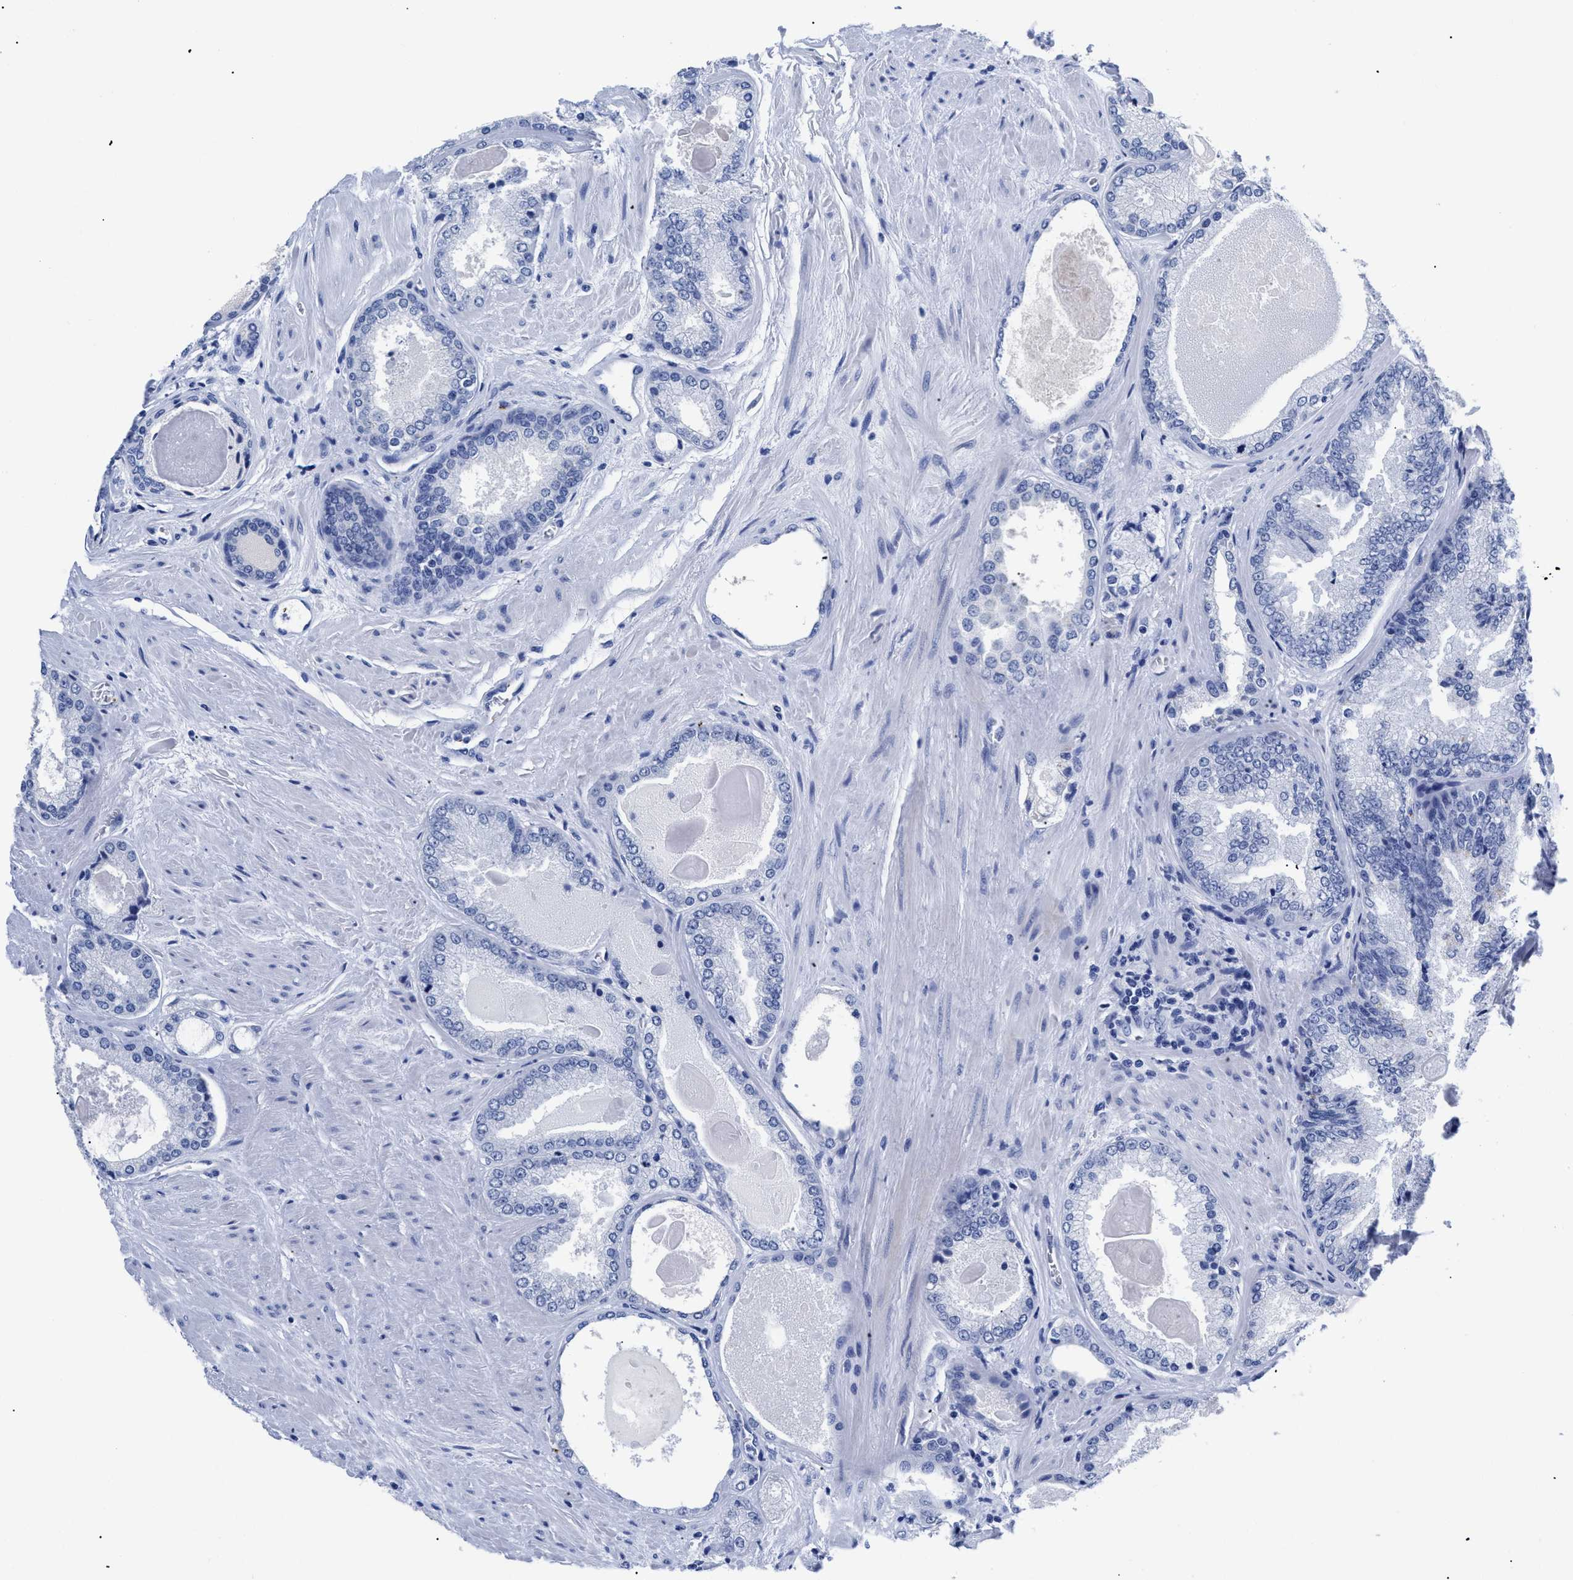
{"staining": {"intensity": "negative", "quantity": "none", "location": "none"}, "tissue": "prostate cancer", "cell_type": "Tumor cells", "image_type": "cancer", "snomed": [{"axis": "morphology", "description": "Adenocarcinoma, High grade"}, {"axis": "topography", "description": "Prostate"}], "caption": "DAB immunohistochemical staining of human adenocarcinoma (high-grade) (prostate) shows no significant staining in tumor cells.", "gene": "TREML1", "patient": {"sex": "male", "age": 65}}